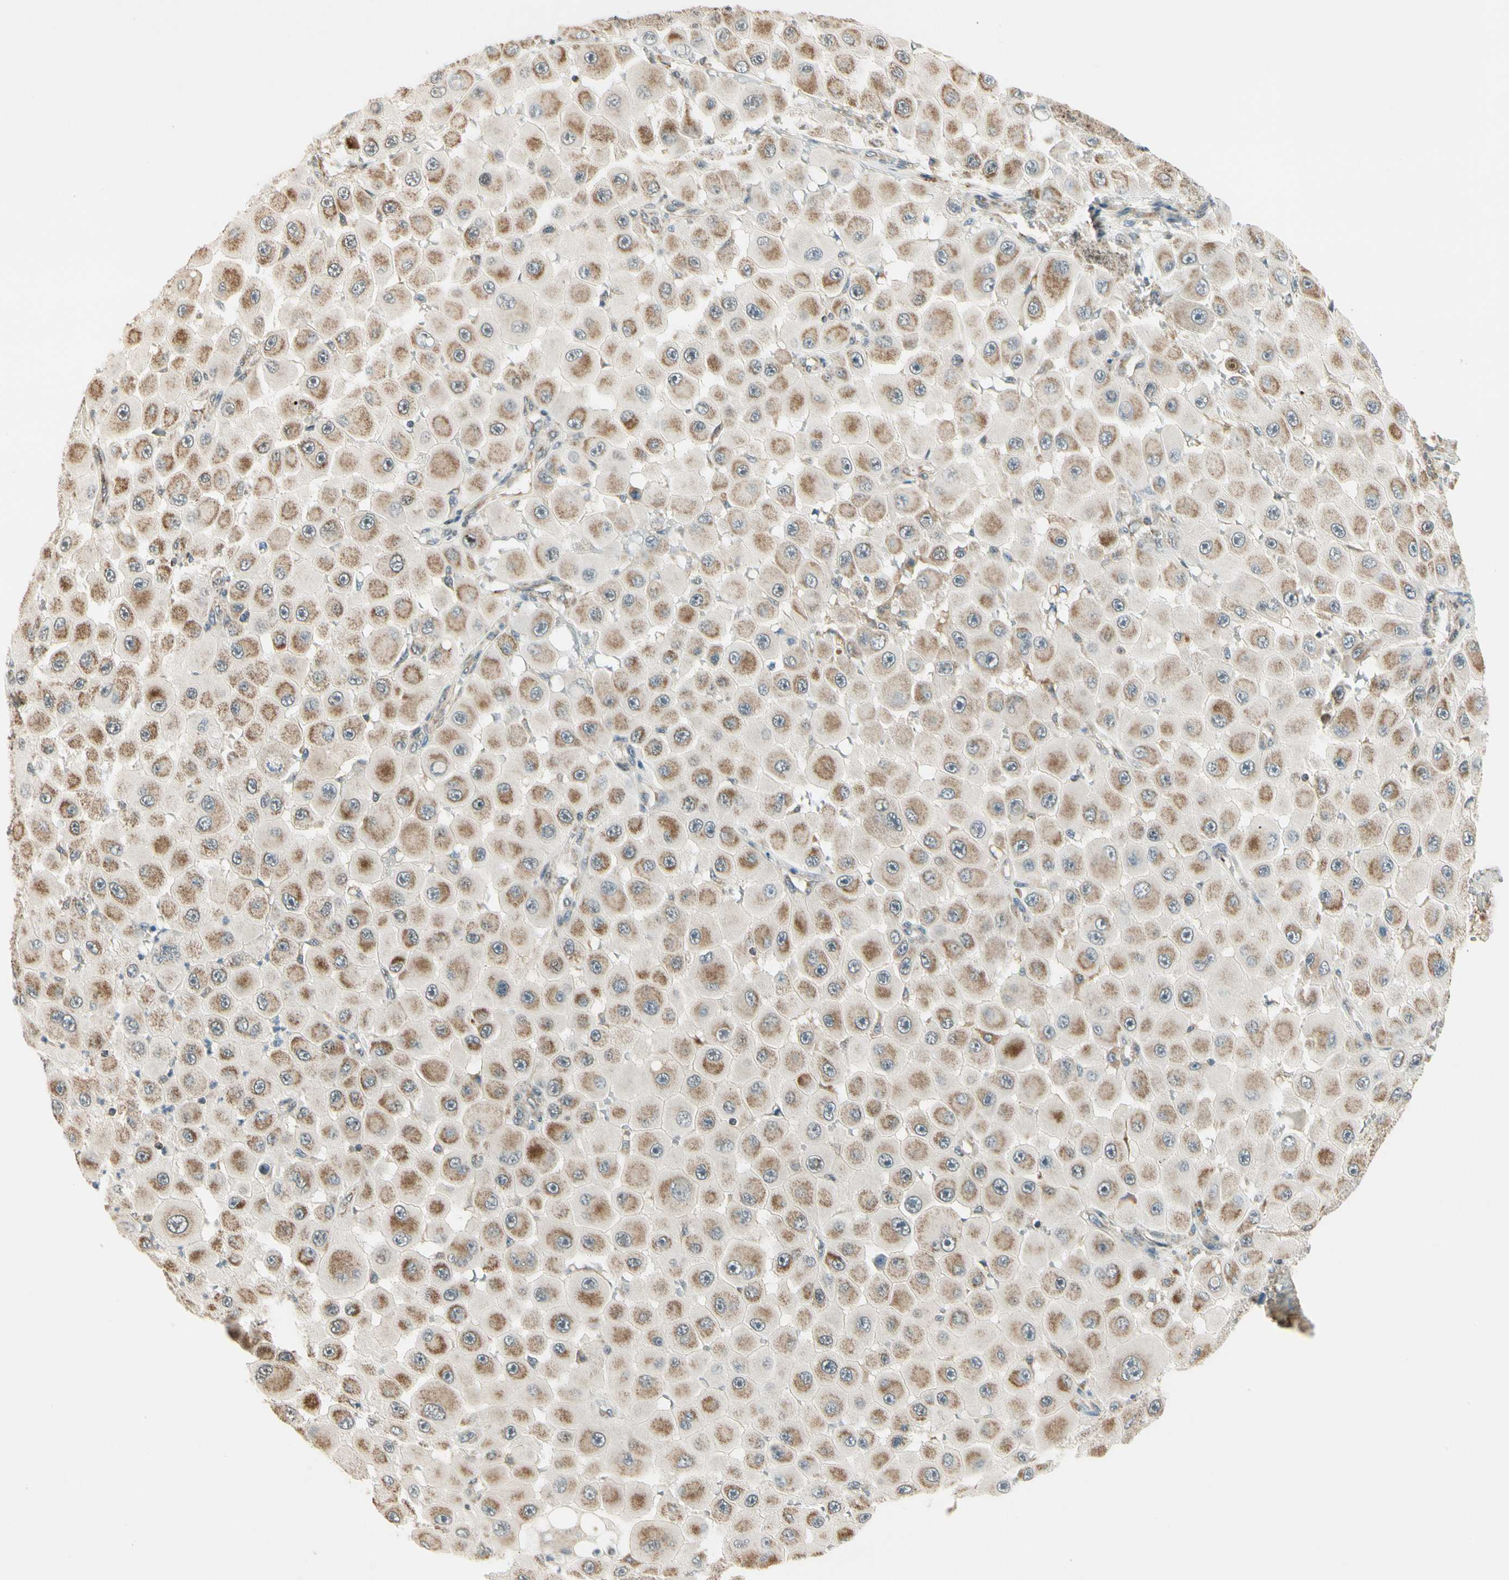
{"staining": {"intensity": "moderate", "quantity": ">75%", "location": "cytoplasmic/membranous"}, "tissue": "melanoma", "cell_type": "Tumor cells", "image_type": "cancer", "snomed": [{"axis": "morphology", "description": "Malignant melanoma, NOS"}, {"axis": "topography", "description": "Skin"}], "caption": "Human malignant melanoma stained with a protein marker reveals moderate staining in tumor cells.", "gene": "KHDC4", "patient": {"sex": "female", "age": 81}}